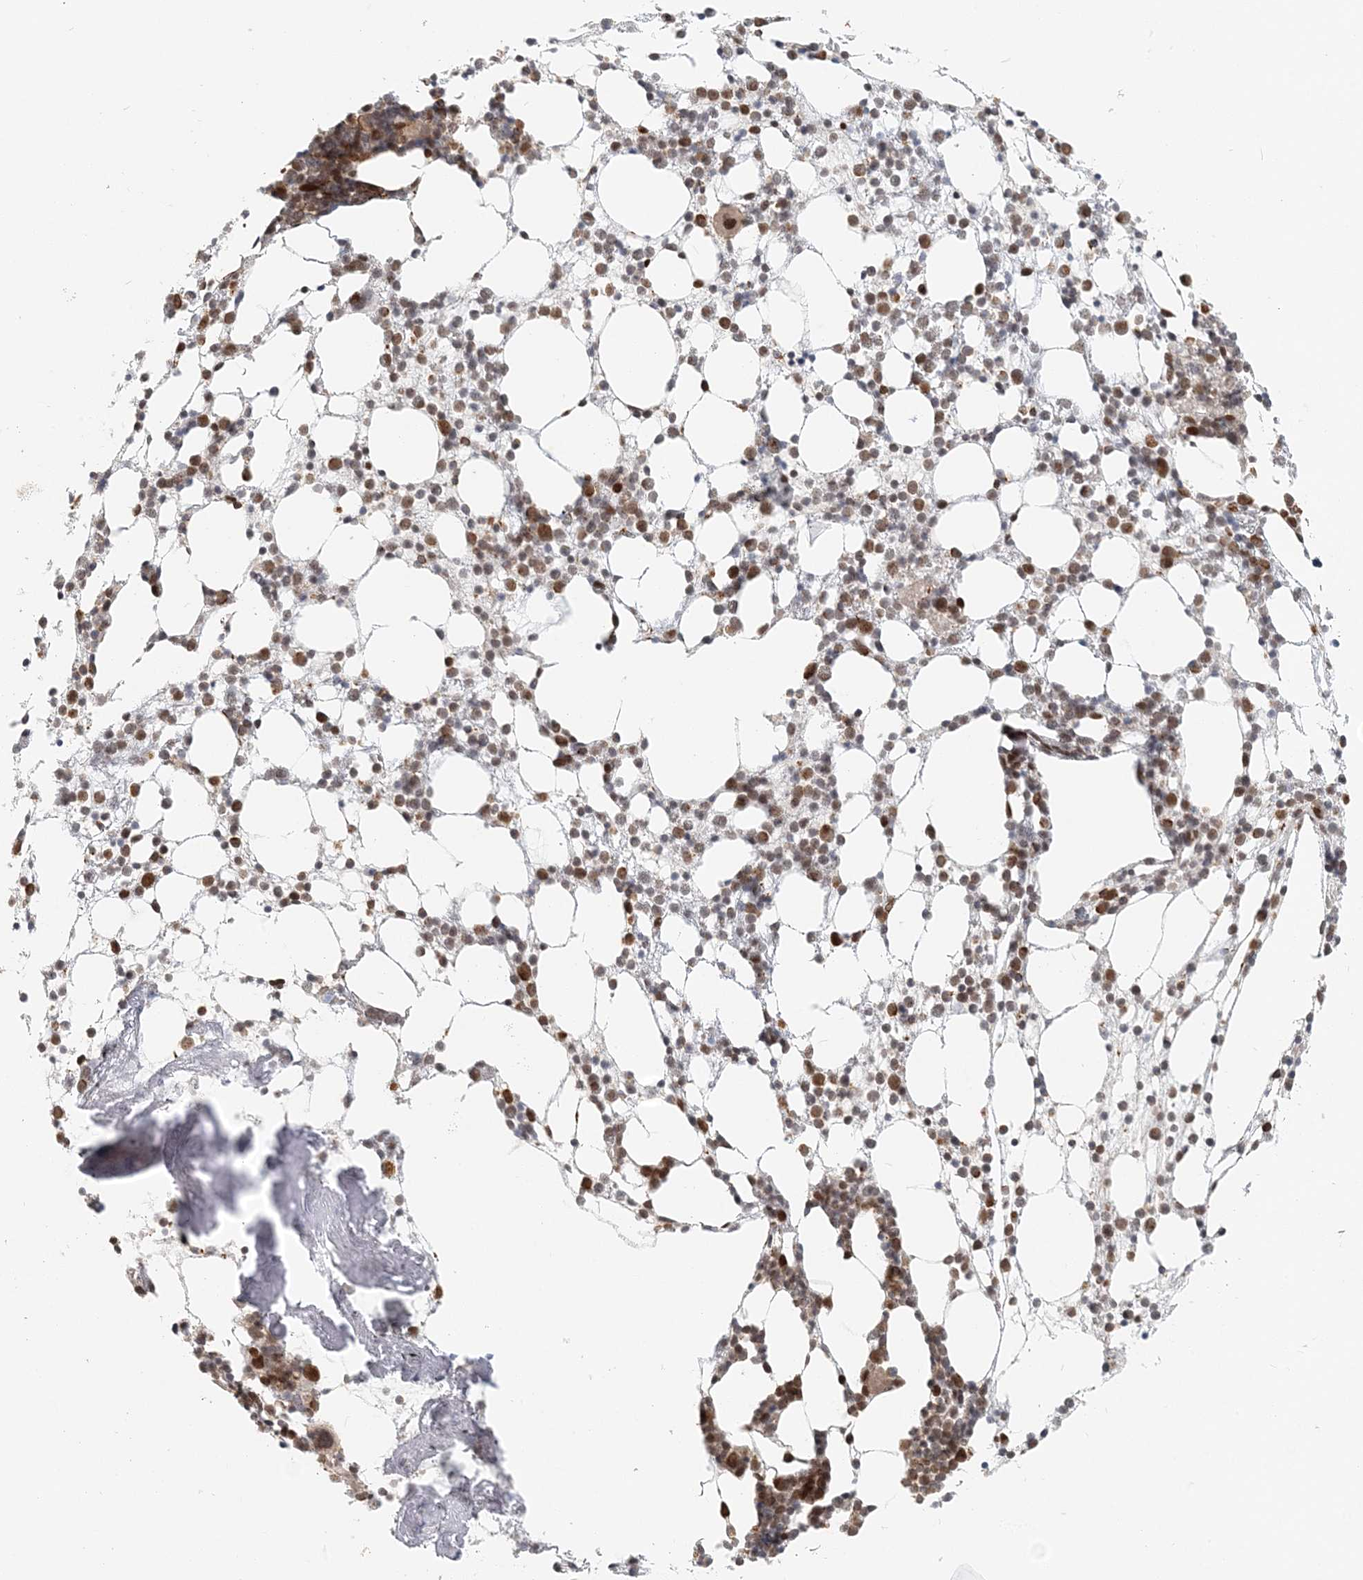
{"staining": {"intensity": "moderate", "quantity": "25%-75%", "location": "nuclear"}, "tissue": "bone marrow", "cell_type": "Hematopoietic cells", "image_type": "normal", "snomed": [{"axis": "morphology", "description": "Normal tissue, NOS"}, {"axis": "topography", "description": "Bone marrow"}], "caption": "An immunohistochemistry histopathology image of benign tissue is shown. Protein staining in brown labels moderate nuclear positivity in bone marrow within hematopoietic cells.", "gene": "BAZ1B", "patient": {"sex": "female", "age": 57}}